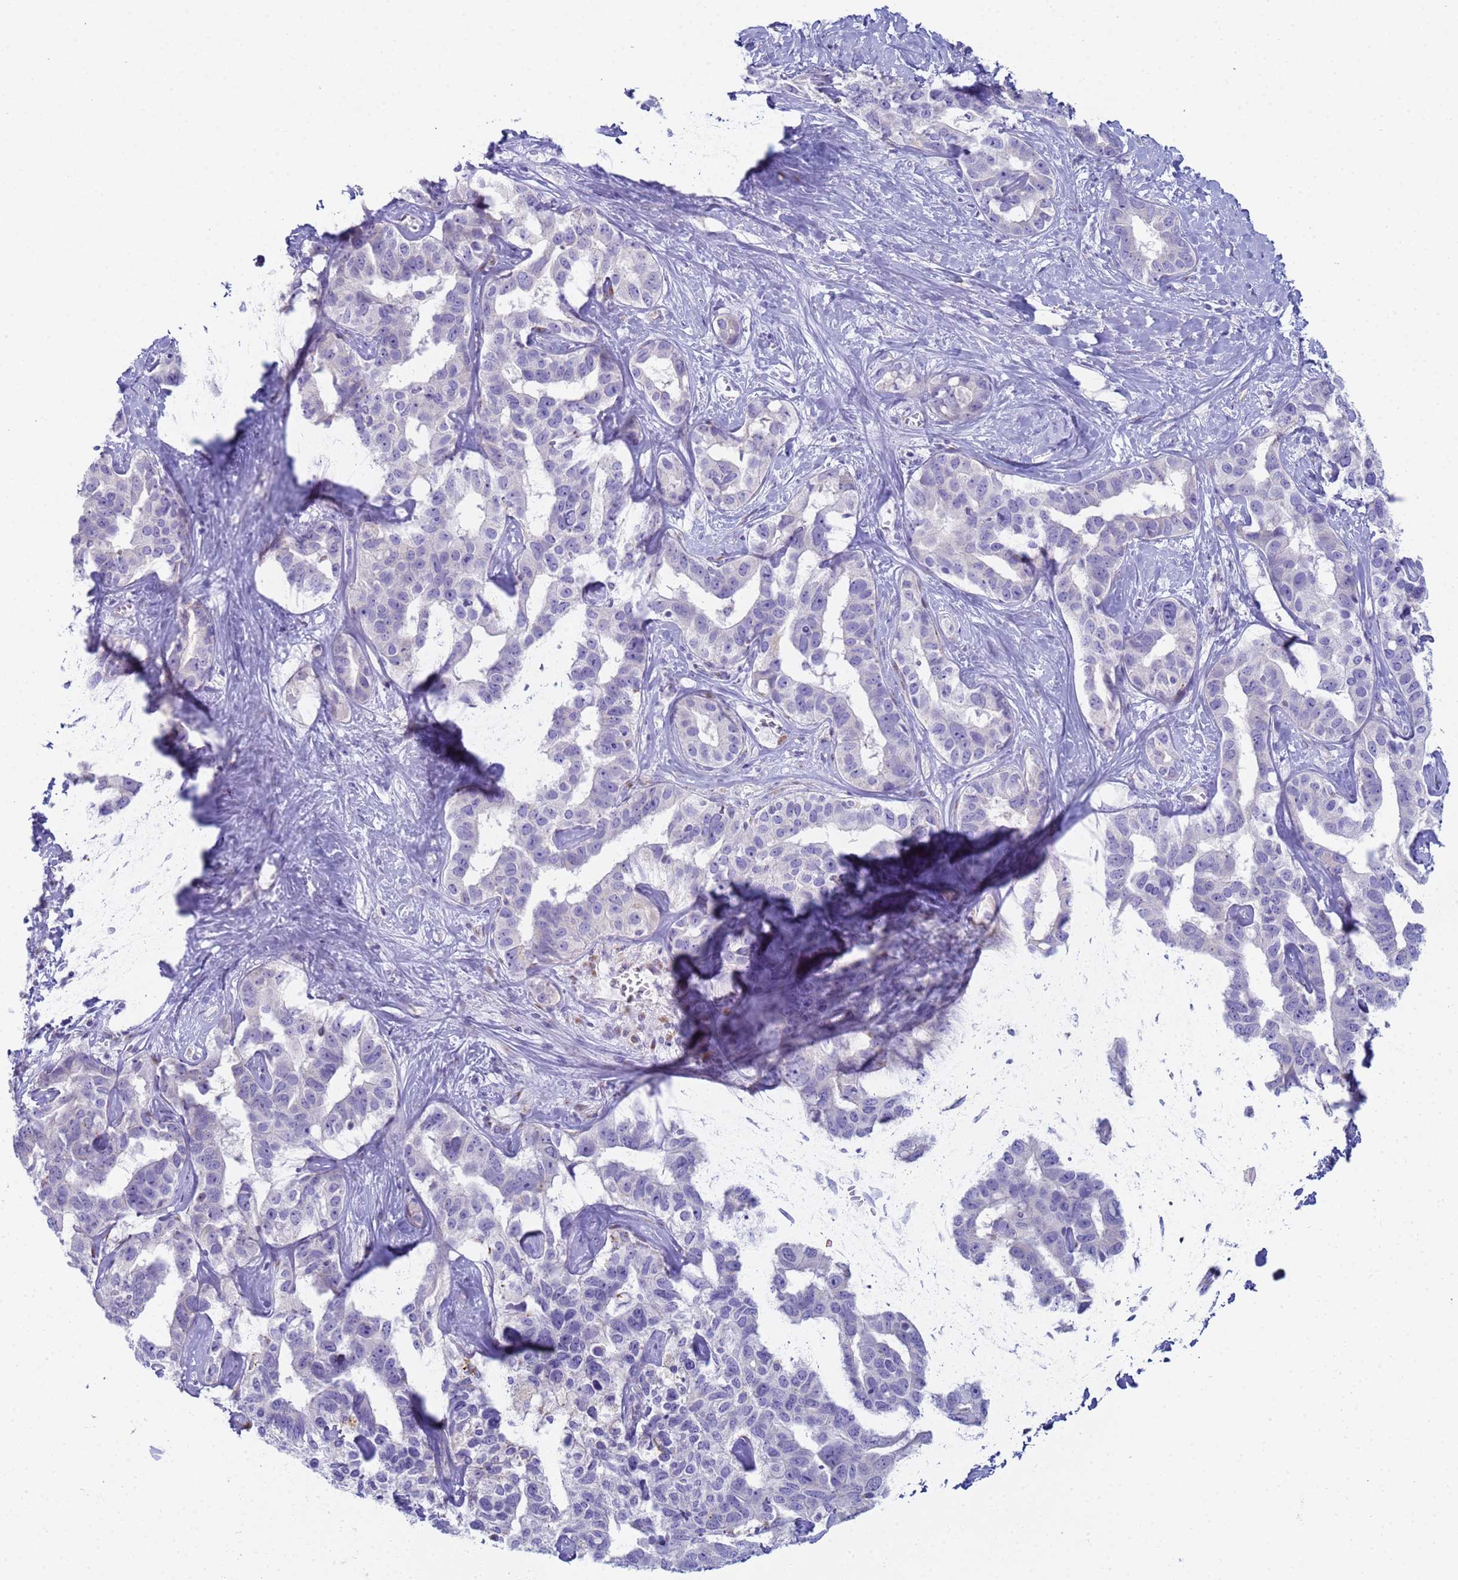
{"staining": {"intensity": "negative", "quantity": "none", "location": "none"}, "tissue": "liver cancer", "cell_type": "Tumor cells", "image_type": "cancer", "snomed": [{"axis": "morphology", "description": "Cholangiocarcinoma"}, {"axis": "topography", "description": "Liver"}], "caption": "The photomicrograph shows no significant positivity in tumor cells of liver cancer.", "gene": "CR1", "patient": {"sex": "male", "age": 59}}